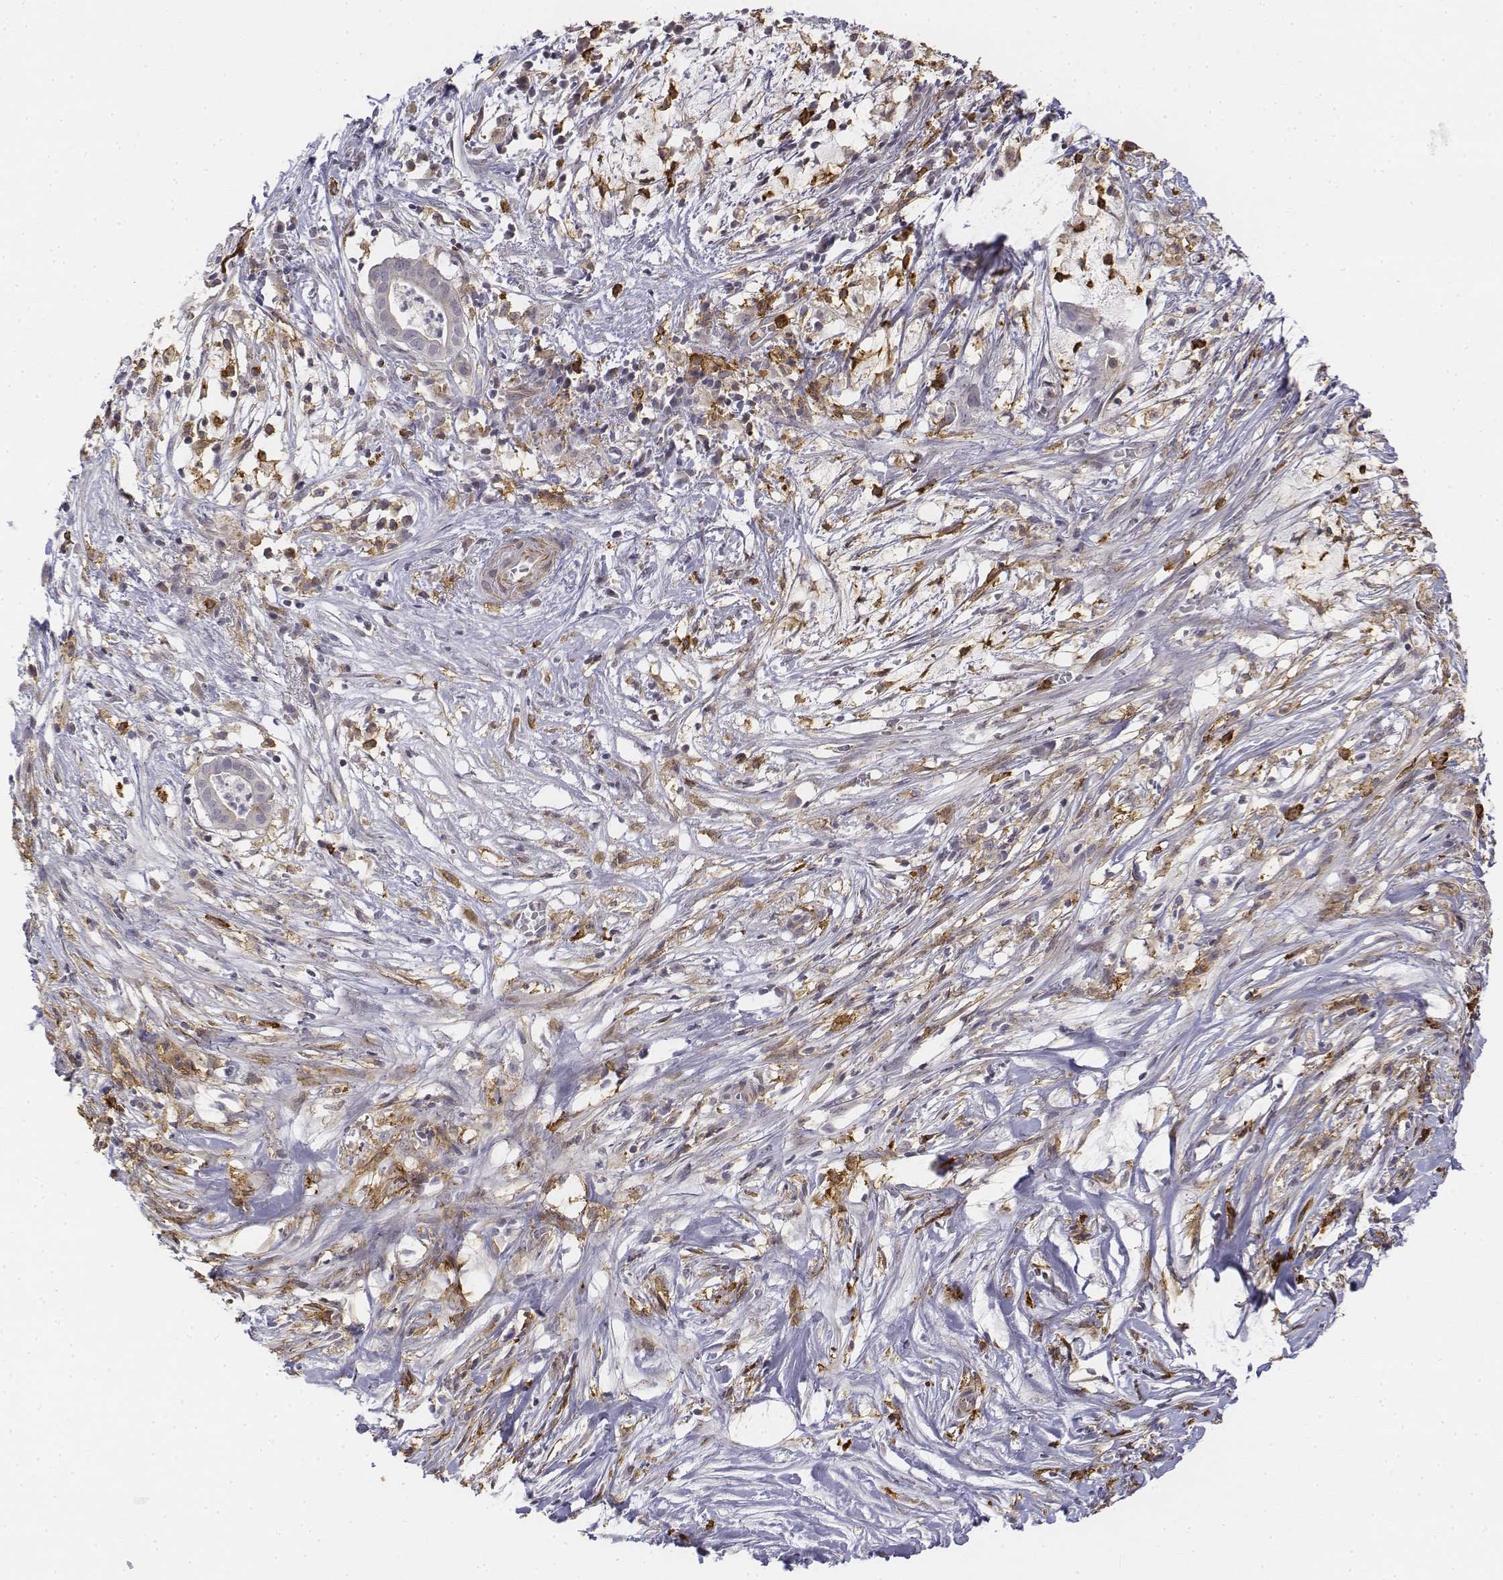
{"staining": {"intensity": "negative", "quantity": "none", "location": "none"}, "tissue": "pancreatic cancer", "cell_type": "Tumor cells", "image_type": "cancer", "snomed": [{"axis": "morphology", "description": "Adenocarcinoma, NOS"}, {"axis": "topography", "description": "Pancreas"}], "caption": "Immunohistochemistry image of adenocarcinoma (pancreatic) stained for a protein (brown), which reveals no positivity in tumor cells.", "gene": "CD14", "patient": {"sex": "male", "age": 61}}